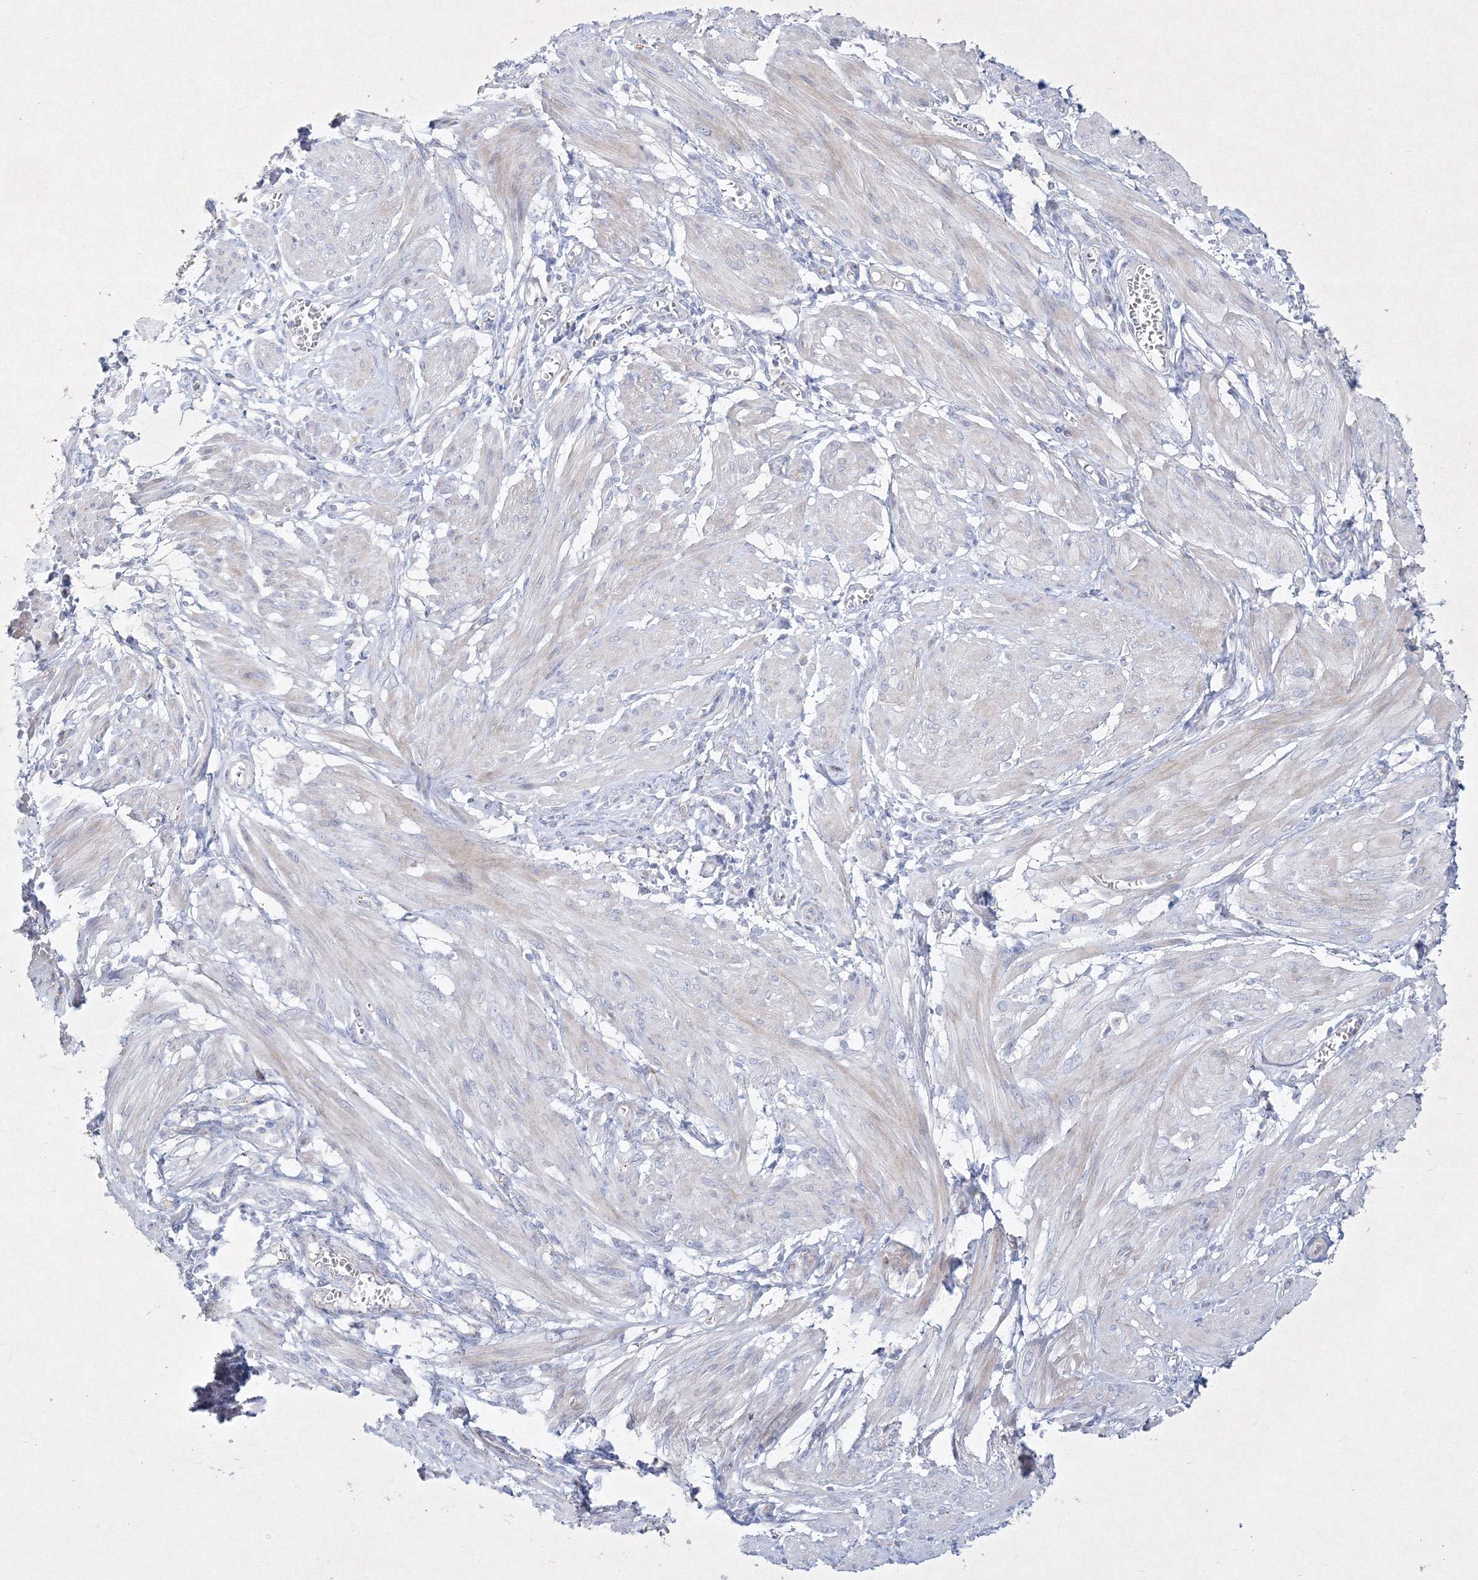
{"staining": {"intensity": "weak", "quantity": "<25%", "location": "cytoplasmic/membranous"}, "tissue": "smooth muscle", "cell_type": "Smooth muscle cells", "image_type": "normal", "snomed": [{"axis": "morphology", "description": "Normal tissue, NOS"}, {"axis": "topography", "description": "Smooth muscle"}], "caption": "A micrograph of smooth muscle stained for a protein reveals no brown staining in smooth muscle cells. The staining is performed using DAB brown chromogen with nuclei counter-stained in using hematoxylin.", "gene": "CXXC4", "patient": {"sex": "female", "age": 39}}